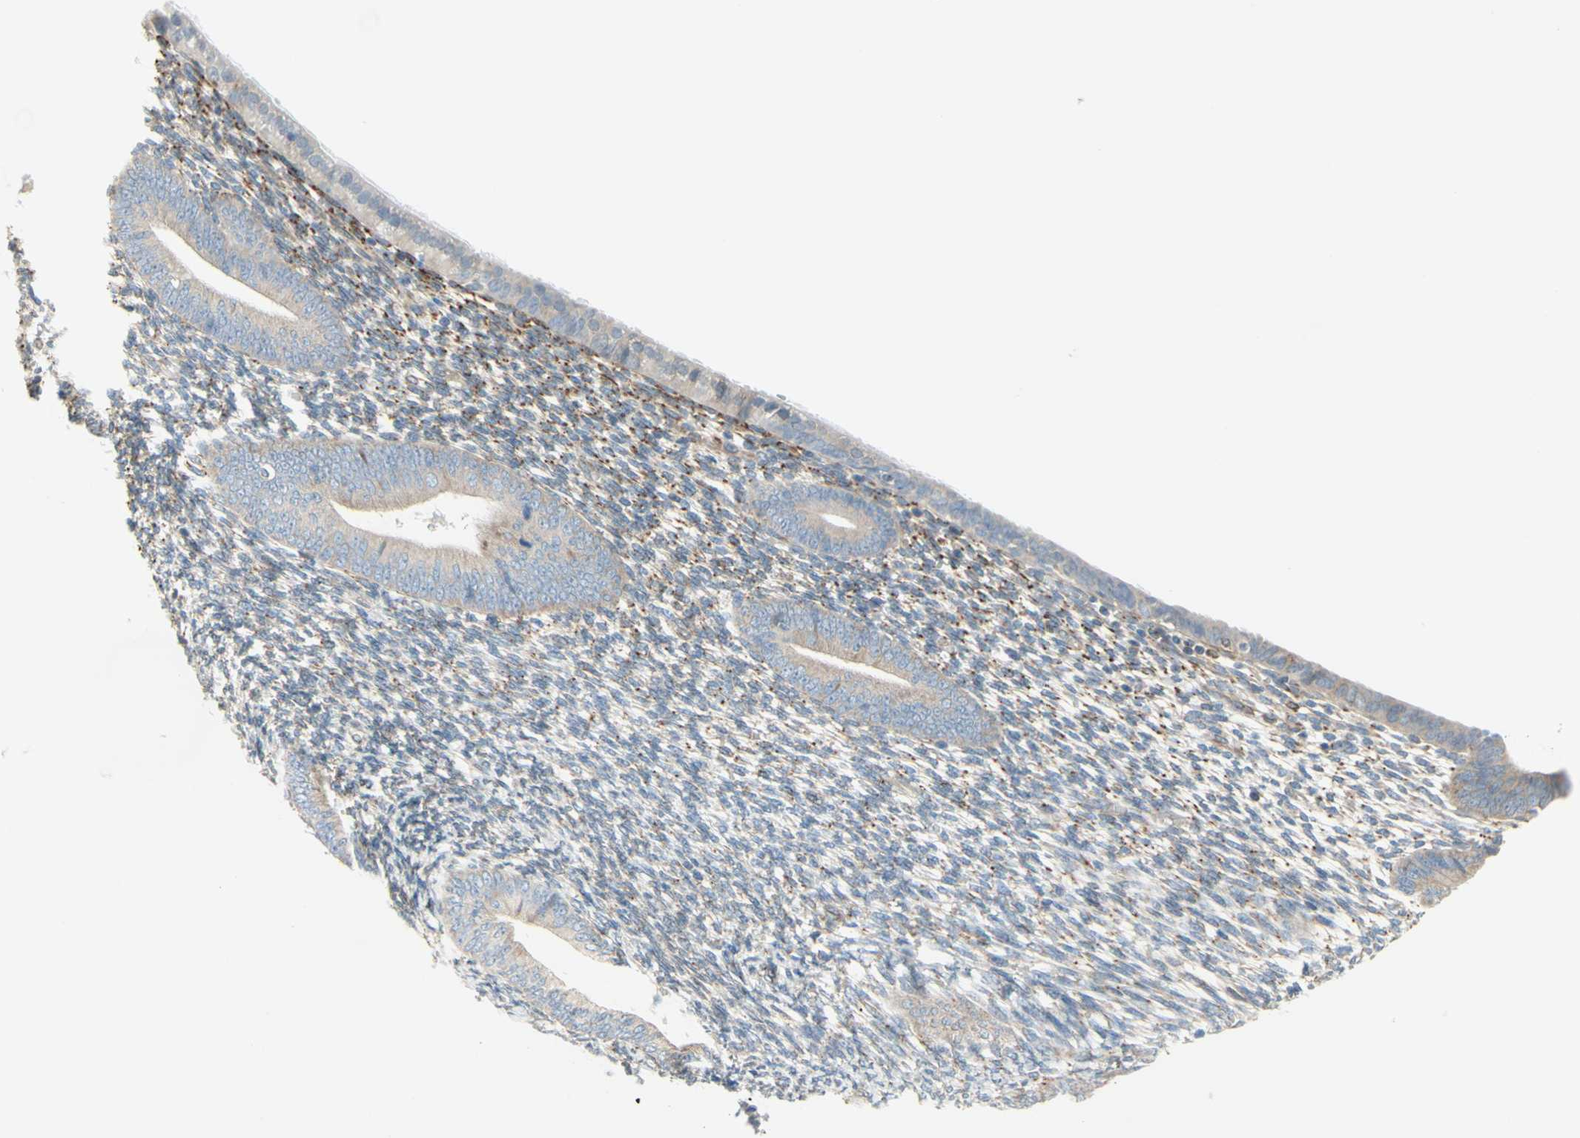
{"staining": {"intensity": "weak", "quantity": ">75%", "location": "cytoplasmic/membranous"}, "tissue": "endometrium", "cell_type": "Cells in endometrial stroma", "image_type": "normal", "snomed": [{"axis": "morphology", "description": "Normal tissue, NOS"}, {"axis": "topography", "description": "Endometrium"}], "caption": "A low amount of weak cytoplasmic/membranous expression is appreciated in about >75% of cells in endometrial stroma in benign endometrium.", "gene": "TRAF2", "patient": {"sex": "female", "age": 71}}